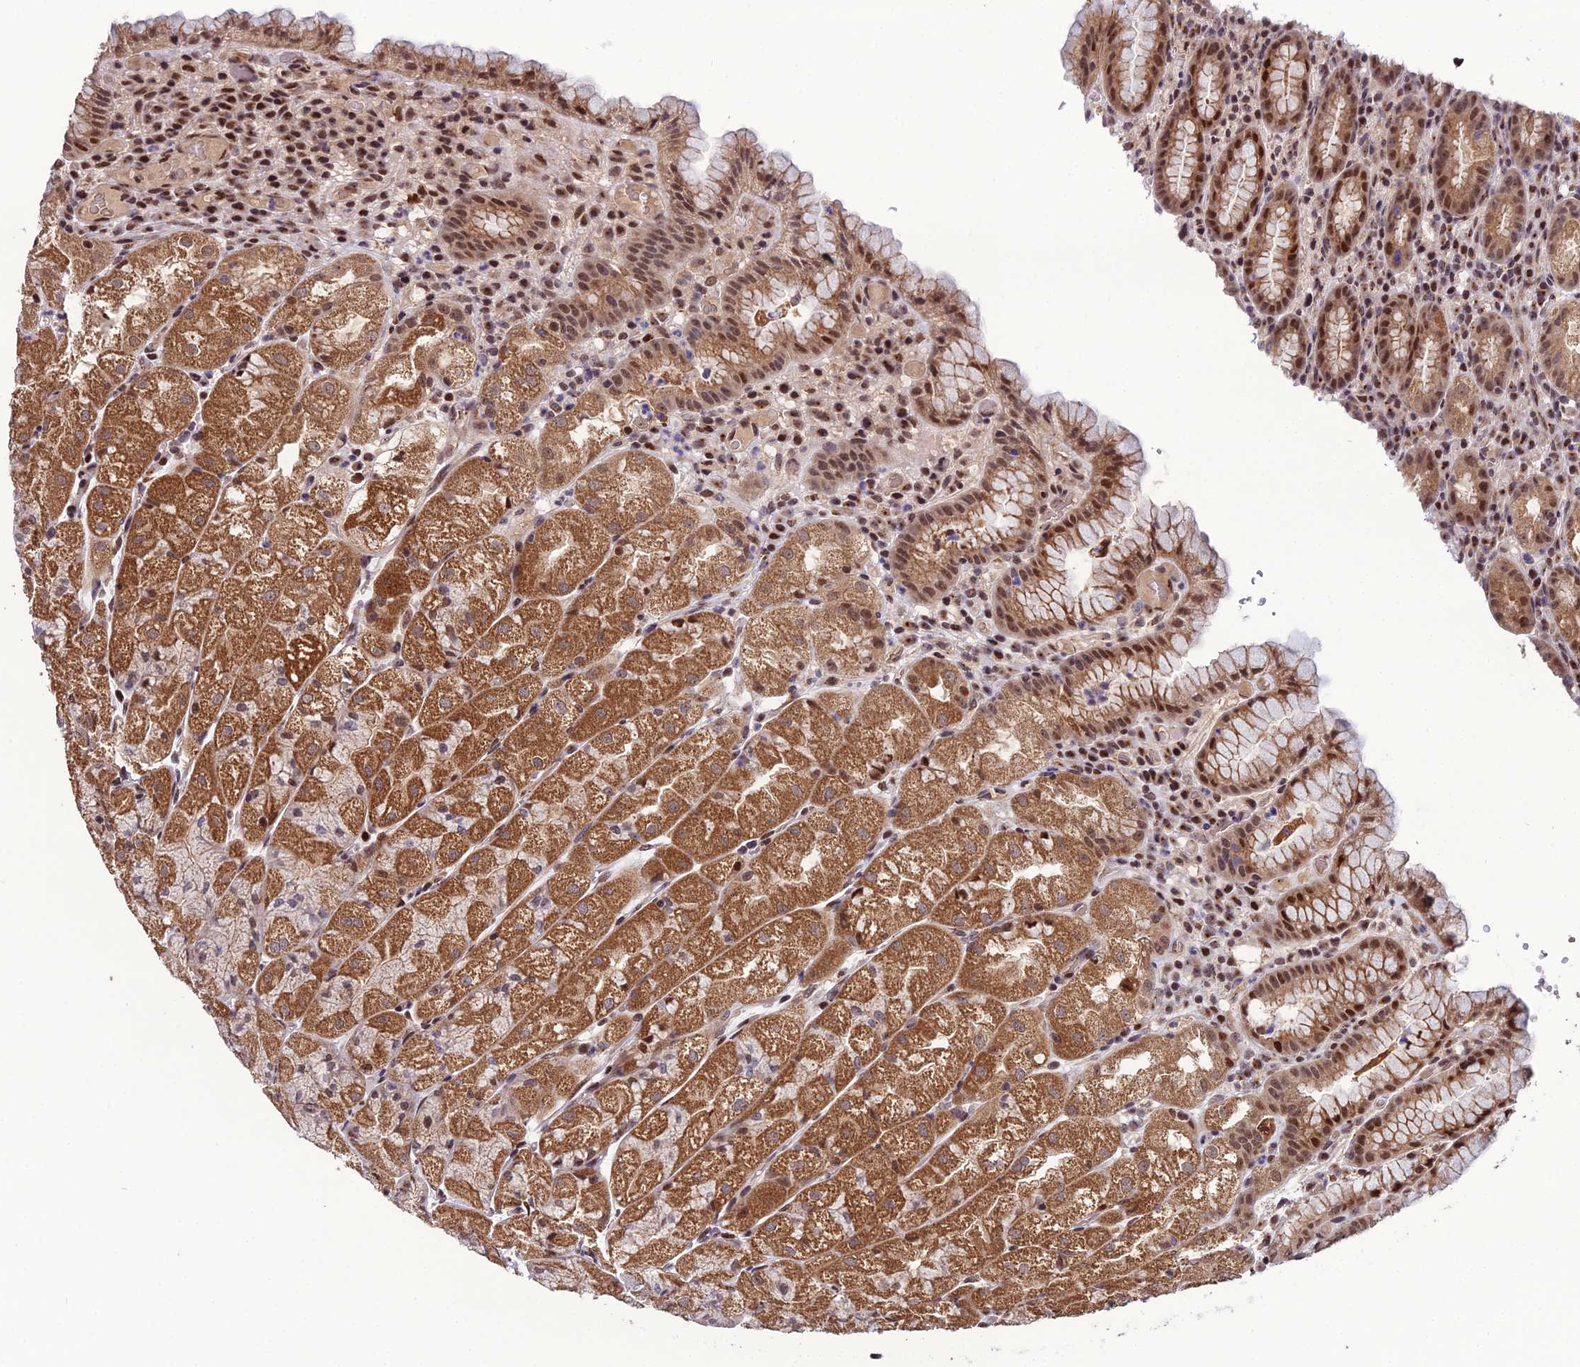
{"staining": {"intensity": "moderate", "quantity": ">75%", "location": "cytoplasmic/membranous,nuclear"}, "tissue": "stomach", "cell_type": "Glandular cells", "image_type": "normal", "snomed": [{"axis": "morphology", "description": "Normal tissue, NOS"}, {"axis": "topography", "description": "Stomach, upper"}], "caption": "Brown immunohistochemical staining in normal stomach shows moderate cytoplasmic/membranous,nuclear expression in about >75% of glandular cells.", "gene": "ARL2", "patient": {"sex": "male", "age": 52}}